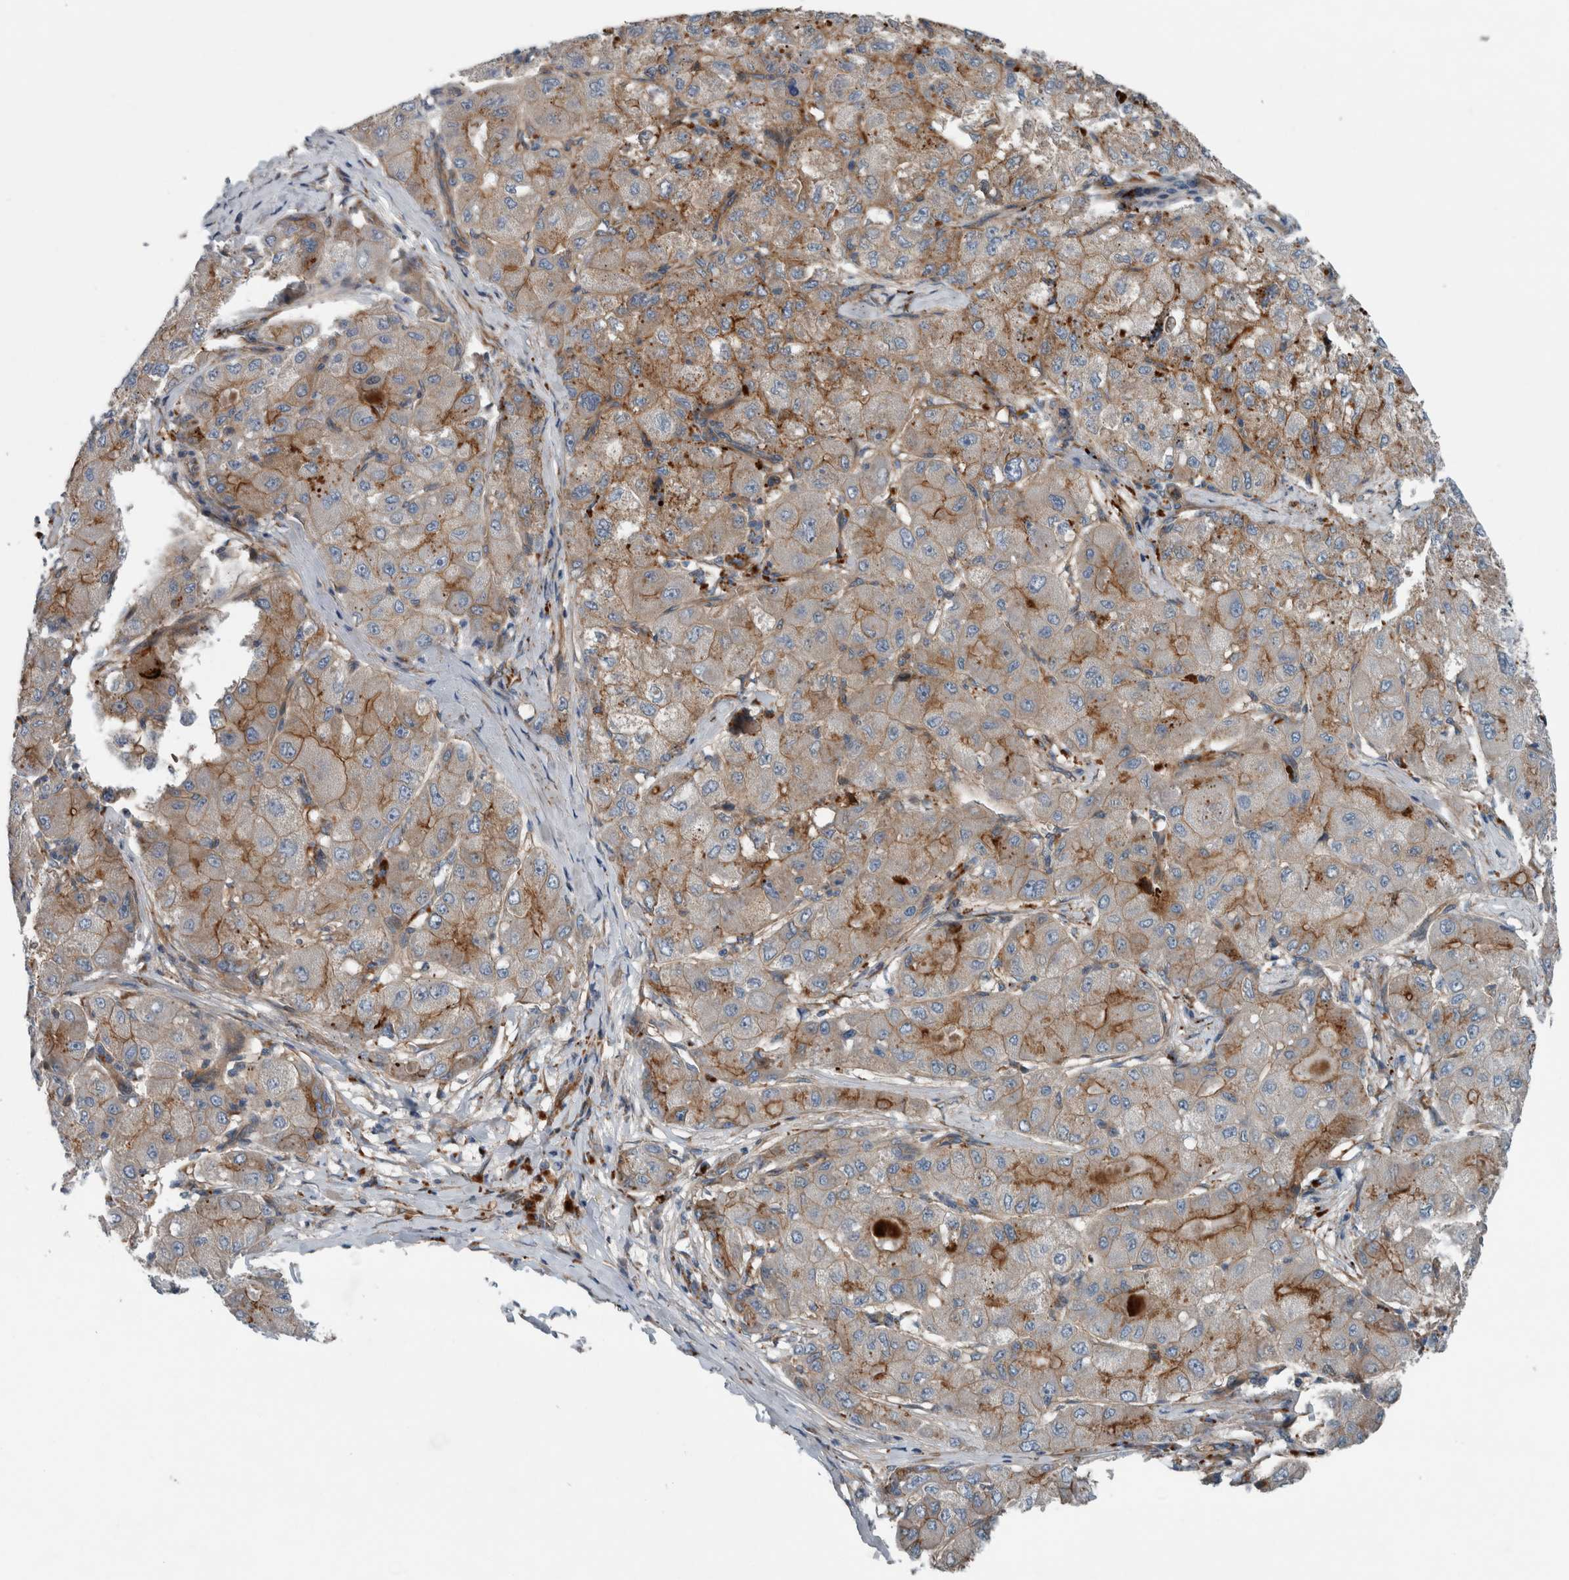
{"staining": {"intensity": "strong", "quantity": "<25%", "location": "cytoplasmic/membranous"}, "tissue": "liver cancer", "cell_type": "Tumor cells", "image_type": "cancer", "snomed": [{"axis": "morphology", "description": "Carcinoma, Hepatocellular, NOS"}, {"axis": "topography", "description": "Liver"}], "caption": "Human liver cancer (hepatocellular carcinoma) stained with a brown dye displays strong cytoplasmic/membranous positive expression in about <25% of tumor cells.", "gene": "GLT8D2", "patient": {"sex": "male", "age": 80}}